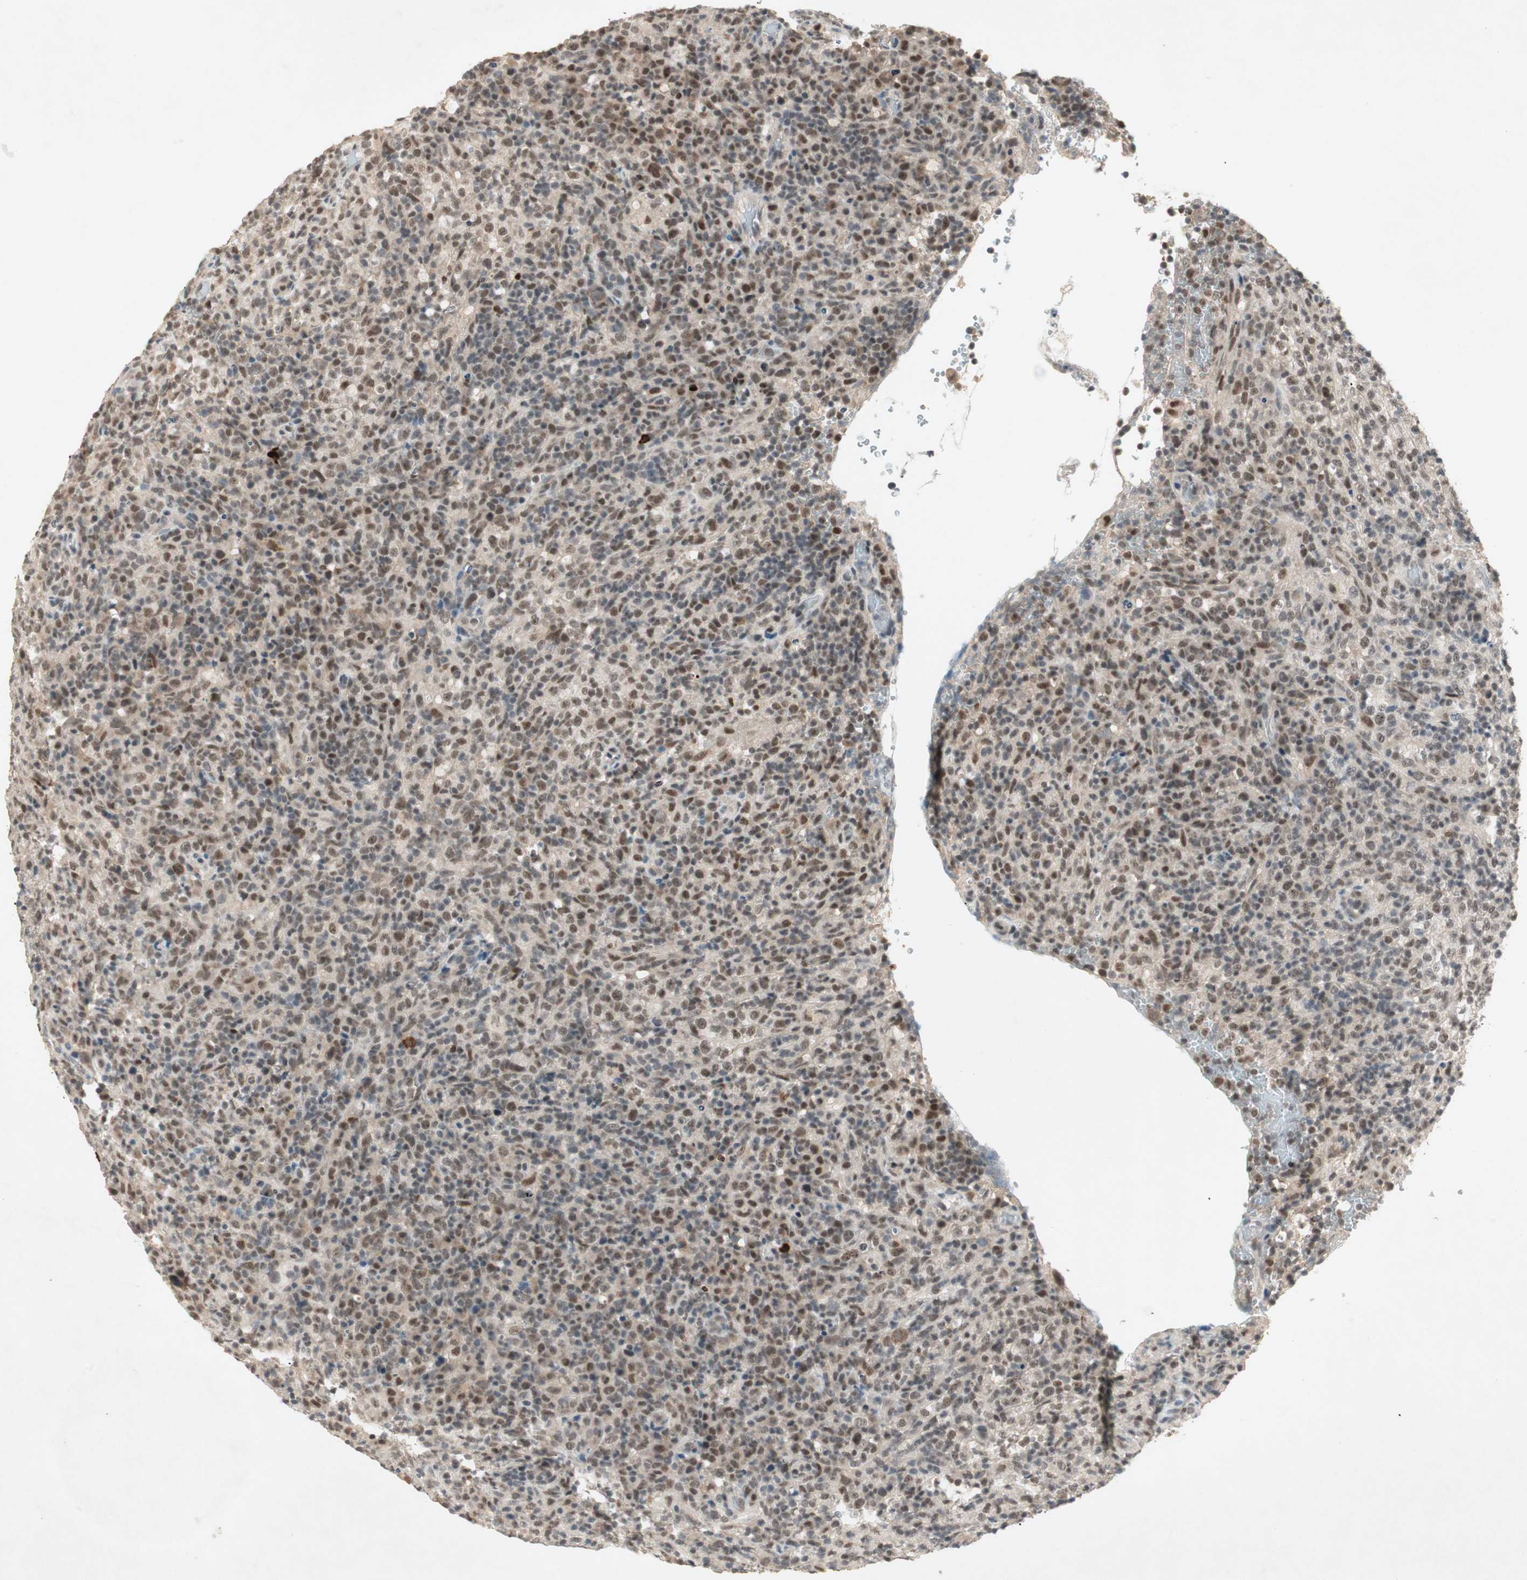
{"staining": {"intensity": "moderate", "quantity": ">75%", "location": "nuclear"}, "tissue": "lymphoma", "cell_type": "Tumor cells", "image_type": "cancer", "snomed": [{"axis": "morphology", "description": "Malignant lymphoma, non-Hodgkin's type, High grade"}, {"axis": "topography", "description": "Lymph node"}], "caption": "Lymphoma stained for a protein shows moderate nuclear positivity in tumor cells.", "gene": "RNGTT", "patient": {"sex": "female", "age": 76}}